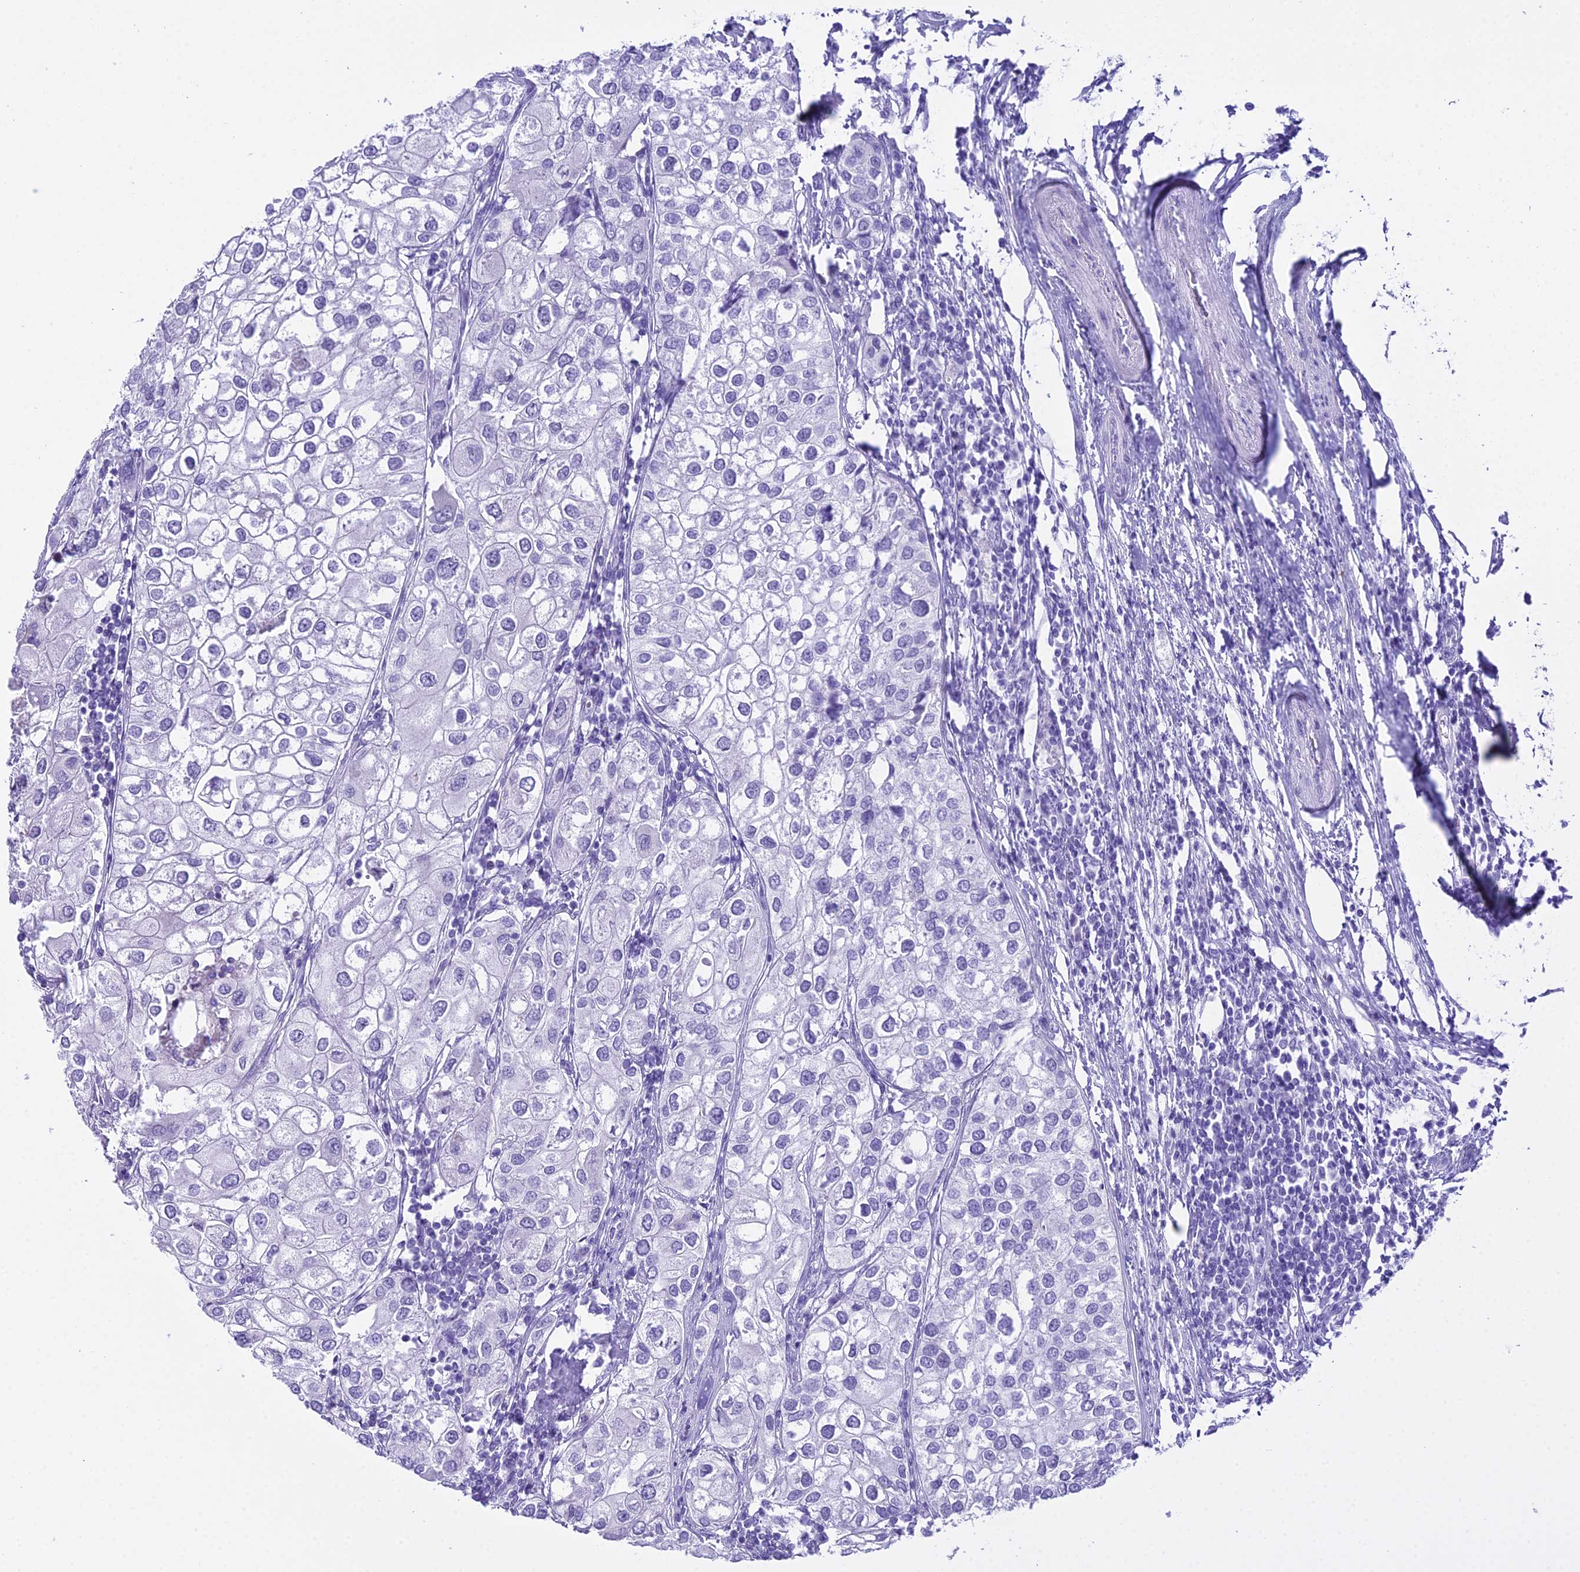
{"staining": {"intensity": "negative", "quantity": "none", "location": "none"}, "tissue": "urothelial cancer", "cell_type": "Tumor cells", "image_type": "cancer", "snomed": [{"axis": "morphology", "description": "Urothelial carcinoma, High grade"}, {"axis": "topography", "description": "Urinary bladder"}], "caption": "The histopathology image exhibits no significant staining in tumor cells of high-grade urothelial carcinoma.", "gene": "RNPS1", "patient": {"sex": "male", "age": 64}}